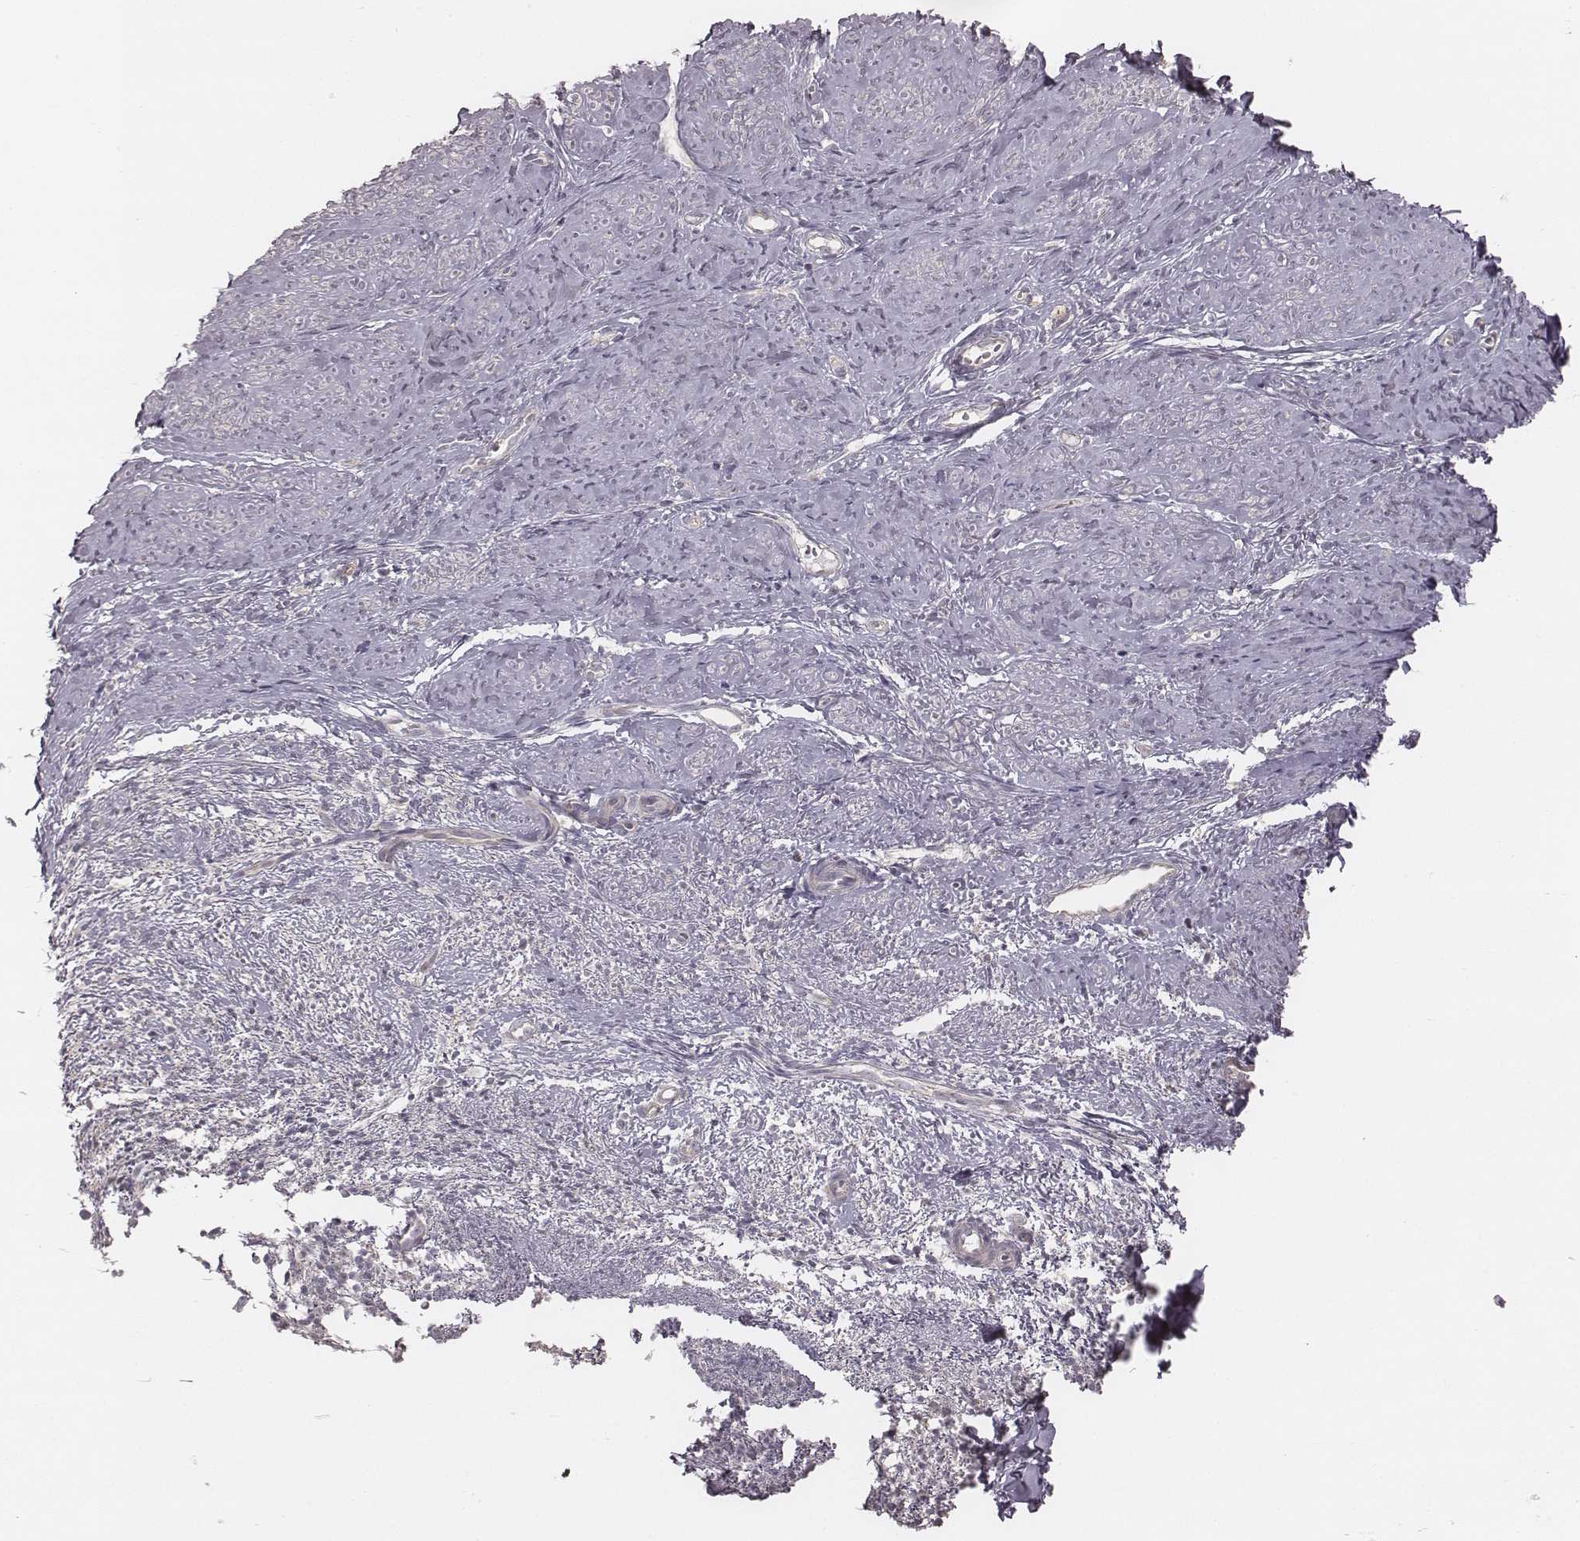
{"staining": {"intensity": "negative", "quantity": "none", "location": "none"}, "tissue": "smooth muscle", "cell_type": "Smooth muscle cells", "image_type": "normal", "snomed": [{"axis": "morphology", "description": "Normal tissue, NOS"}, {"axis": "topography", "description": "Smooth muscle"}], "caption": "The histopathology image demonstrates no staining of smooth muscle cells in unremarkable smooth muscle. Nuclei are stained in blue.", "gene": "TDRD5", "patient": {"sex": "female", "age": 48}}